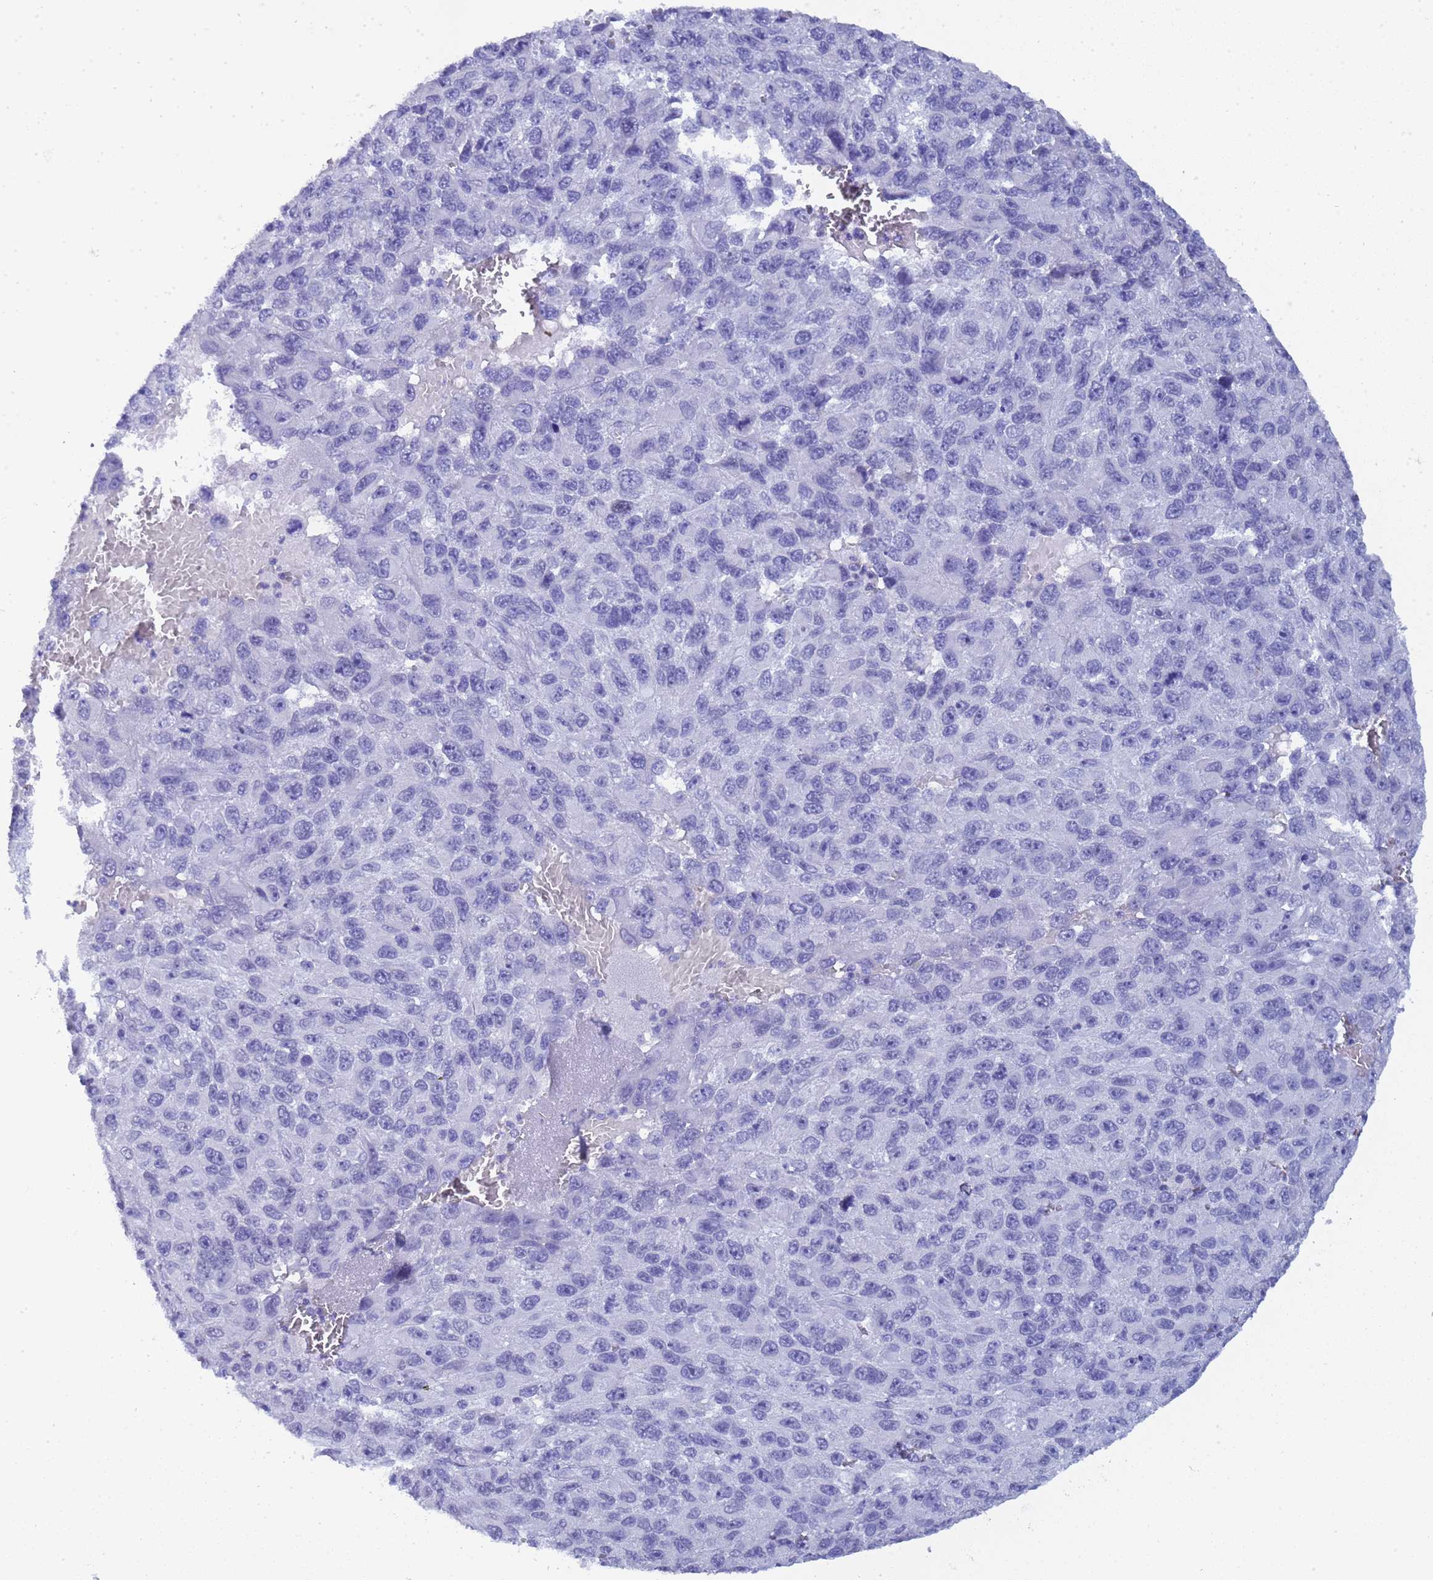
{"staining": {"intensity": "negative", "quantity": "none", "location": "none"}, "tissue": "melanoma", "cell_type": "Tumor cells", "image_type": "cancer", "snomed": [{"axis": "morphology", "description": "Normal tissue, NOS"}, {"axis": "morphology", "description": "Malignant melanoma, NOS"}, {"axis": "topography", "description": "Skin"}], "caption": "Malignant melanoma was stained to show a protein in brown. There is no significant expression in tumor cells.", "gene": "CTRC", "patient": {"sex": "female", "age": 96}}